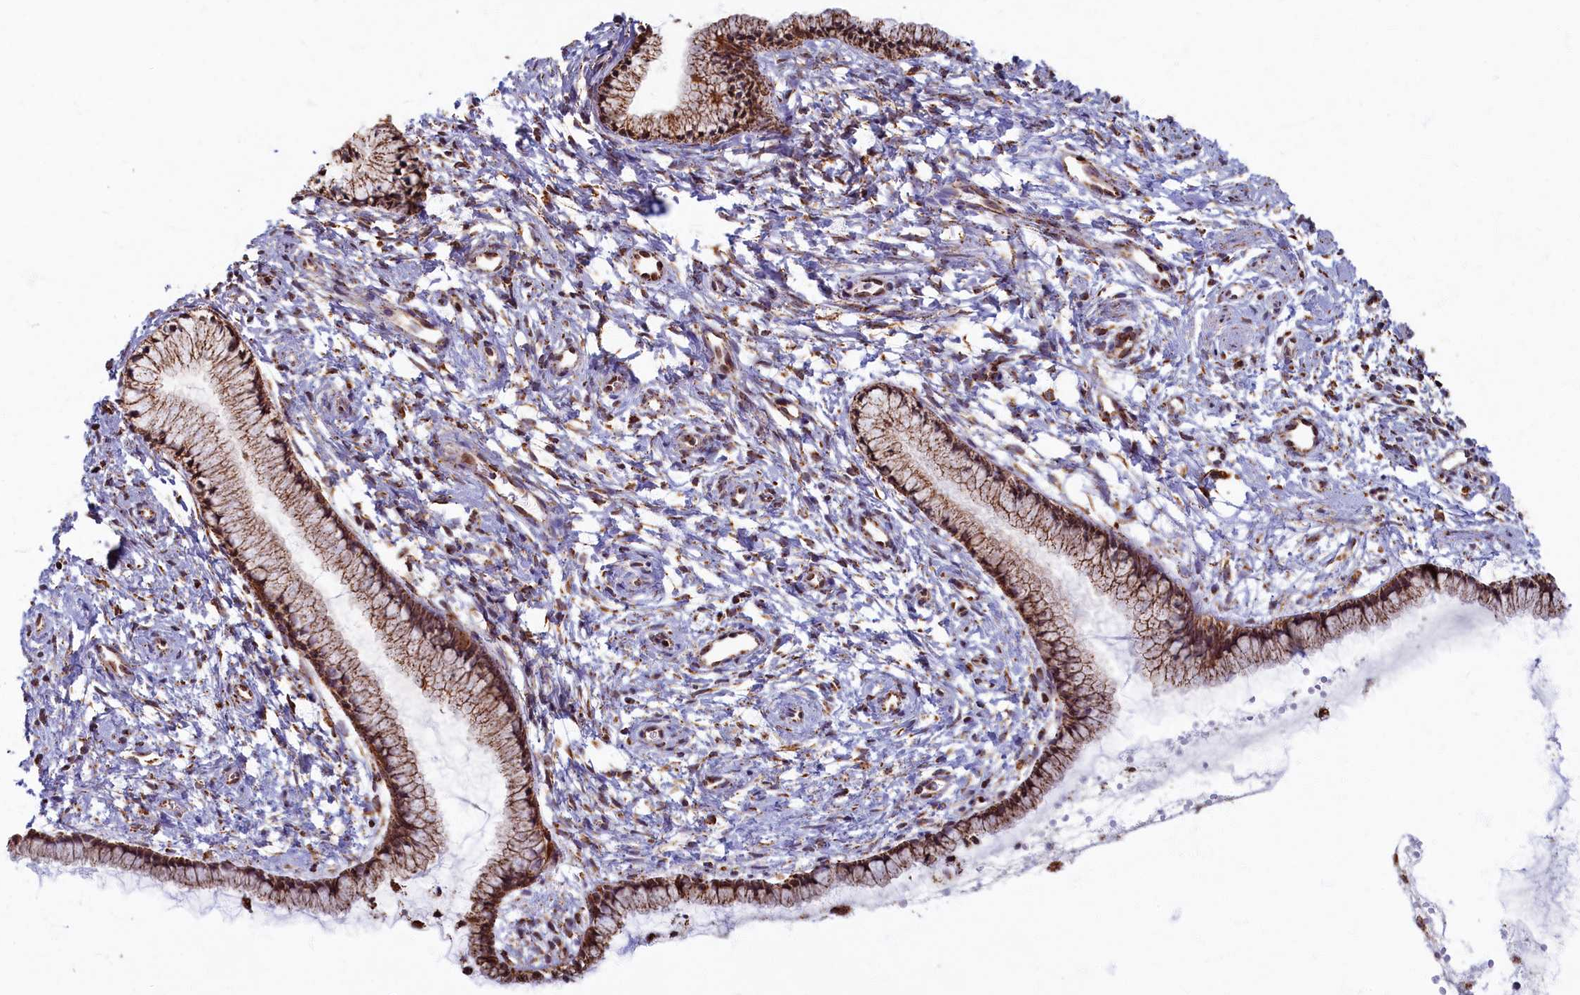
{"staining": {"intensity": "strong", "quantity": ">75%", "location": "cytoplasmic/membranous,nuclear"}, "tissue": "cervix", "cell_type": "Glandular cells", "image_type": "normal", "snomed": [{"axis": "morphology", "description": "Normal tissue, NOS"}, {"axis": "topography", "description": "Cervix"}], "caption": "Immunohistochemistry (DAB (3,3'-diaminobenzidine)) staining of normal human cervix demonstrates strong cytoplasmic/membranous,nuclear protein positivity in approximately >75% of glandular cells.", "gene": "SPR", "patient": {"sex": "female", "age": 57}}